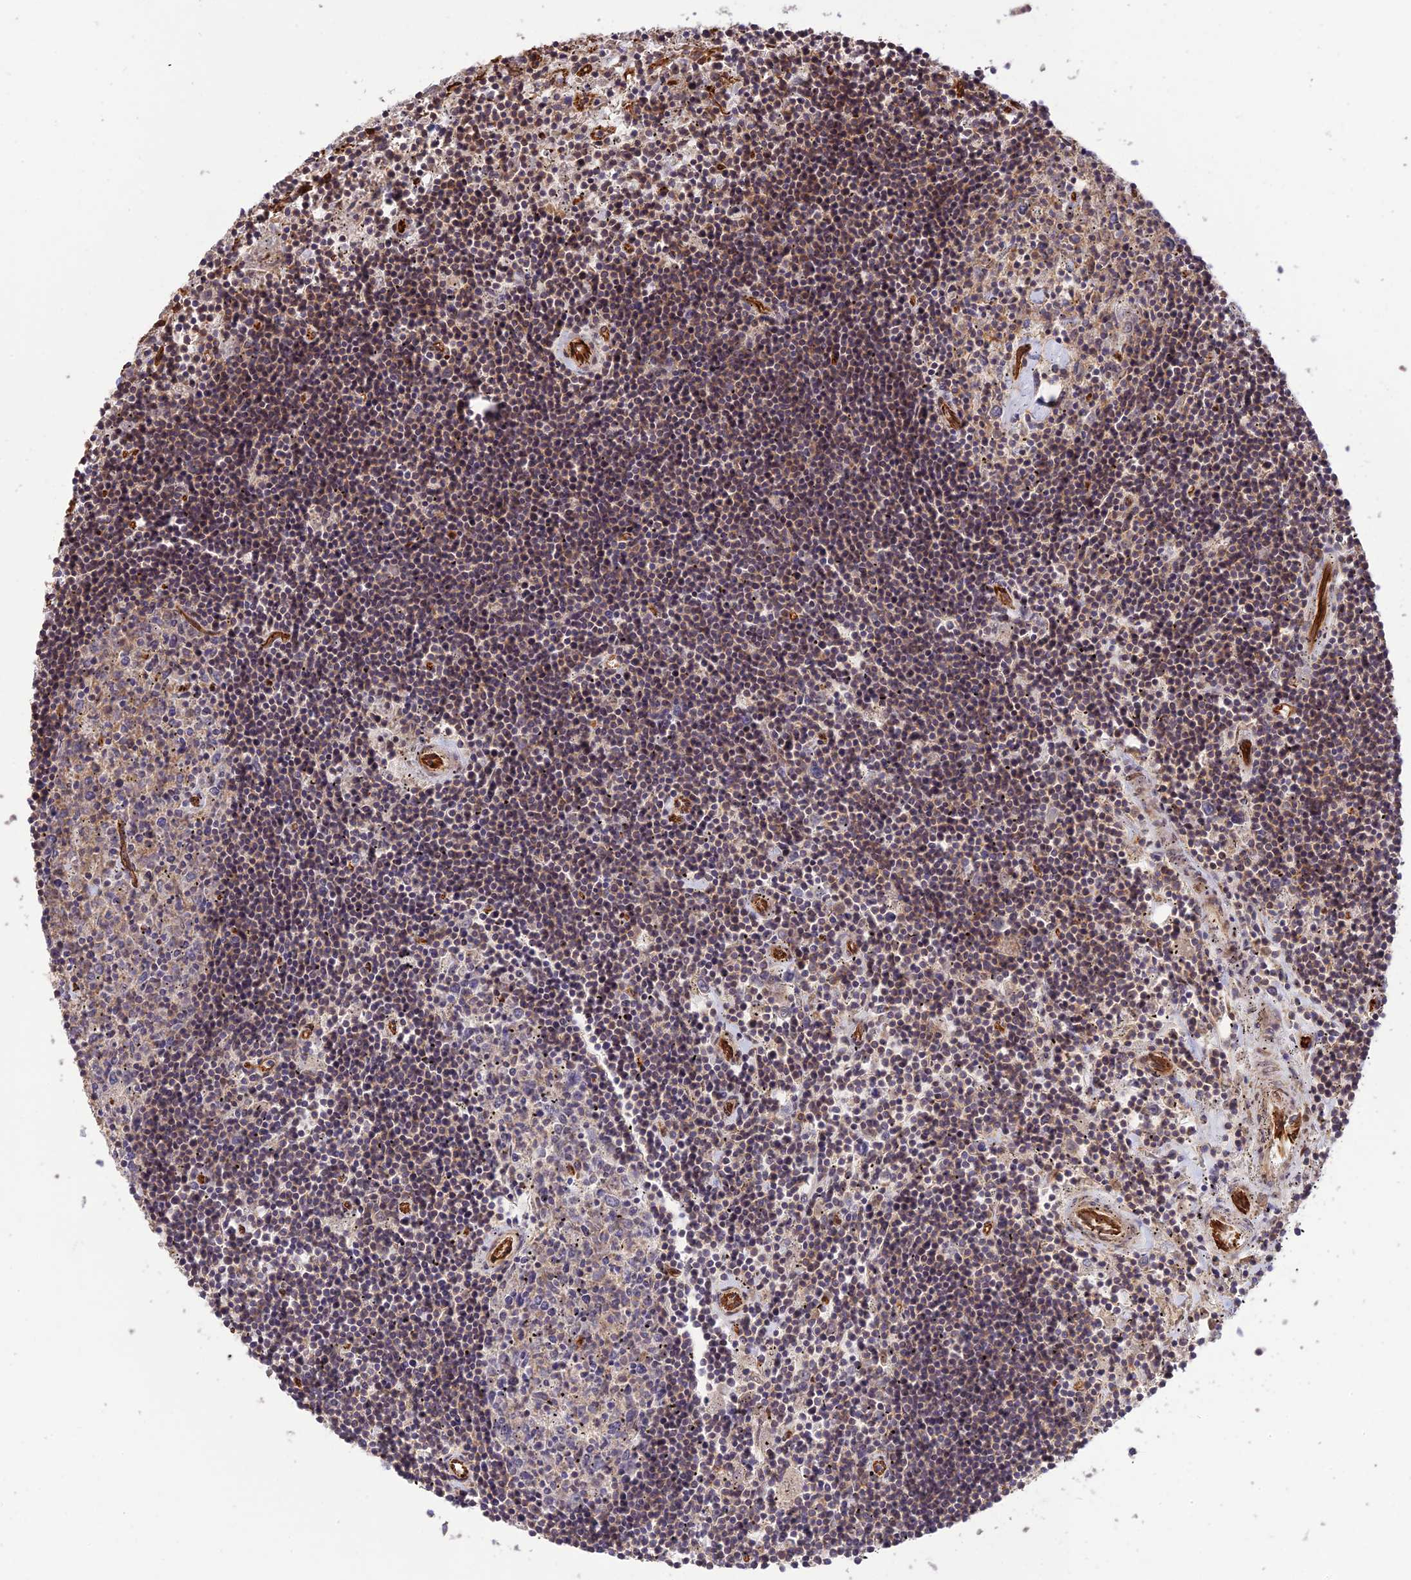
{"staining": {"intensity": "weak", "quantity": "25%-75%", "location": "cytoplasmic/membranous"}, "tissue": "lymphoma", "cell_type": "Tumor cells", "image_type": "cancer", "snomed": [{"axis": "morphology", "description": "Malignant lymphoma, non-Hodgkin's type, Low grade"}, {"axis": "topography", "description": "Spleen"}], "caption": "There is low levels of weak cytoplasmic/membranous positivity in tumor cells of lymphoma, as demonstrated by immunohistochemical staining (brown color).", "gene": "HOMER2", "patient": {"sex": "male", "age": 76}}